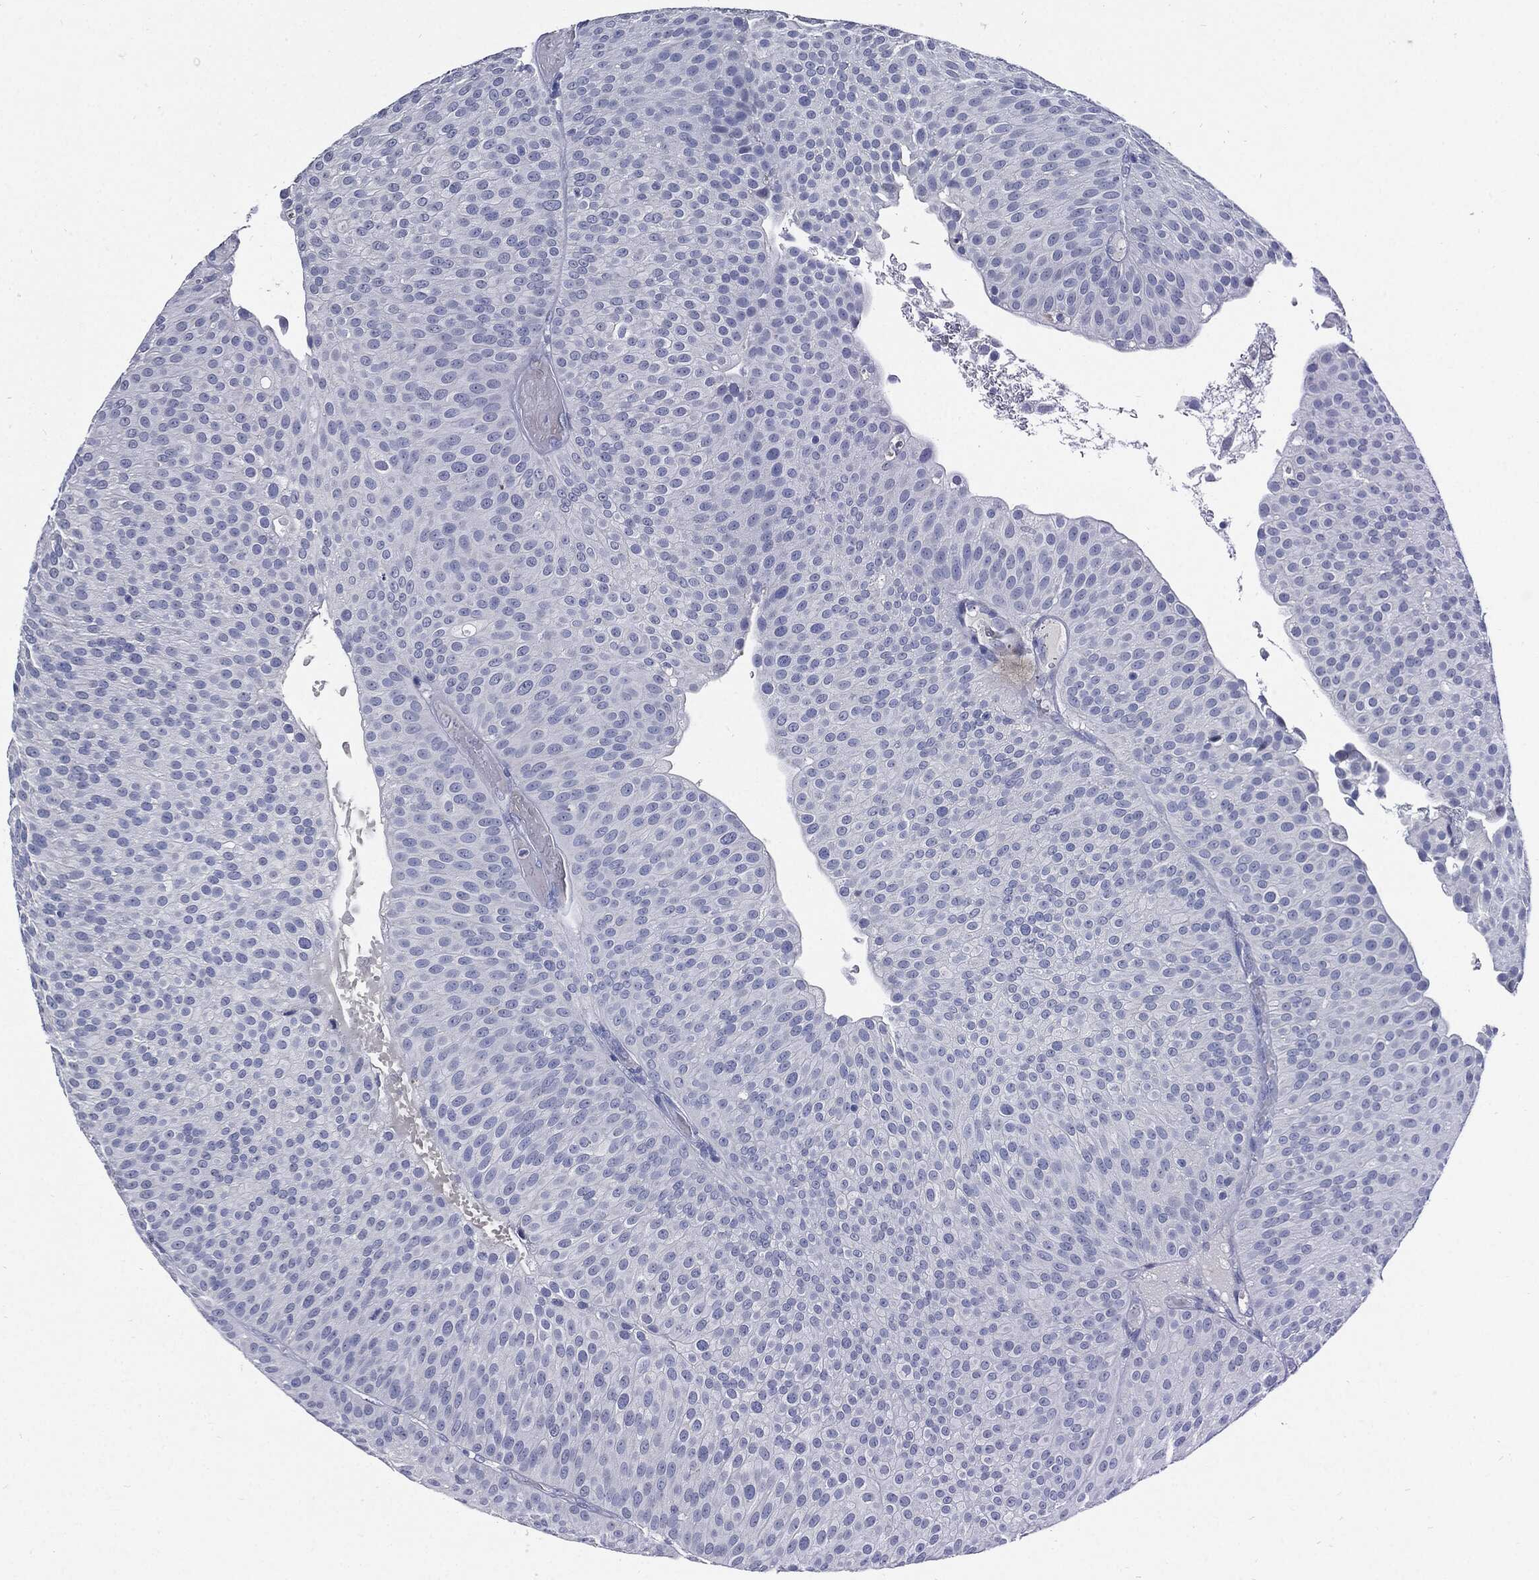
{"staining": {"intensity": "negative", "quantity": "none", "location": "none"}, "tissue": "urothelial cancer", "cell_type": "Tumor cells", "image_type": "cancer", "snomed": [{"axis": "morphology", "description": "Urothelial carcinoma, Low grade"}, {"axis": "topography", "description": "Urinary bladder"}], "caption": "Immunohistochemistry (IHC) of human urothelial cancer displays no positivity in tumor cells.", "gene": "CPE", "patient": {"sex": "male", "age": 65}}